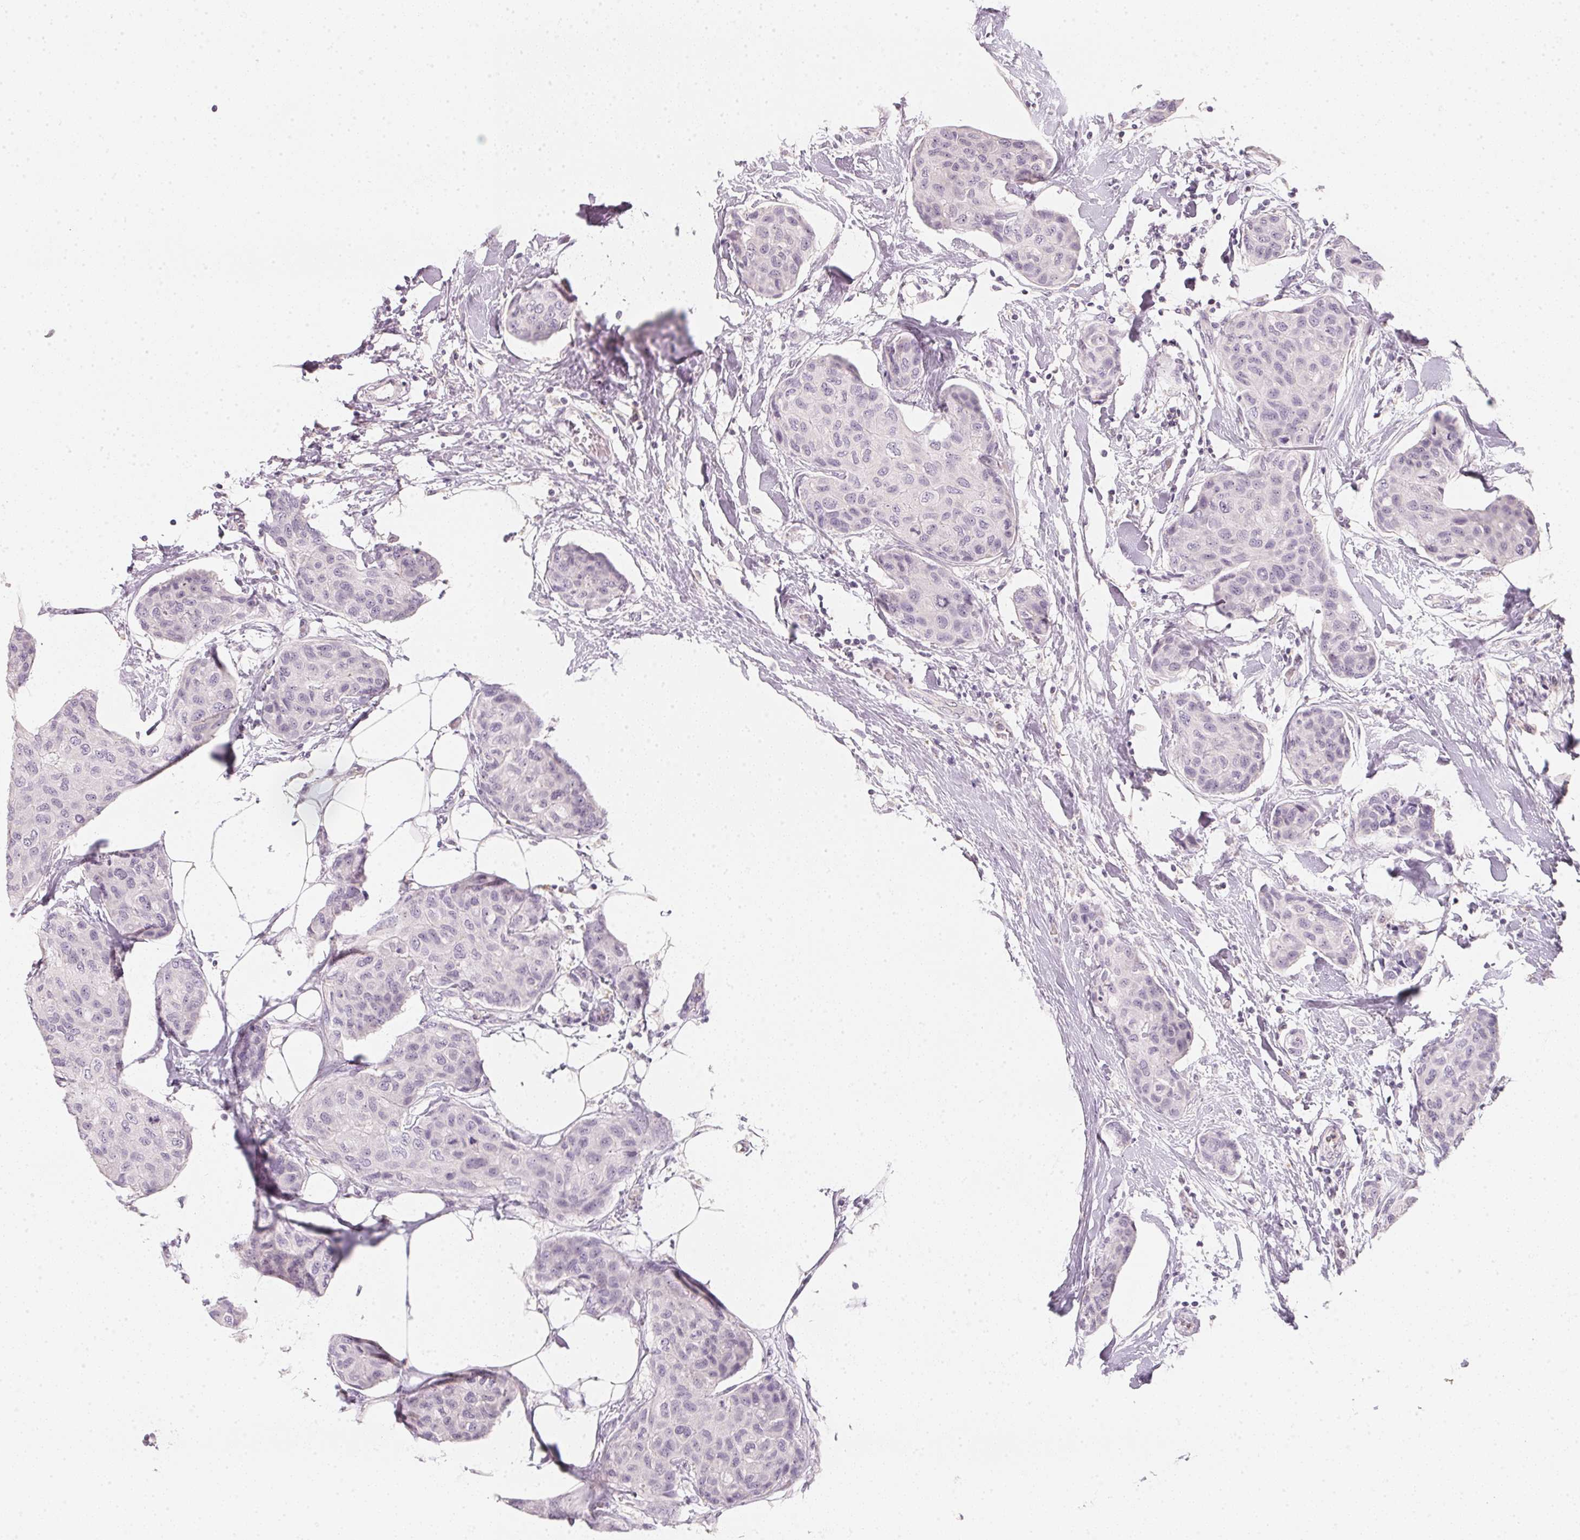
{"staining": {"intensity": "negative", "quantity": "none", "location": "none"}, "tissue": "breast cancer", "cell_type": "Tumor cells", "image_type": "cancer", "snomed": [{"axis": "morphology", "description": "Duct carcinoma"}, {"axis": "topography", "description": "Breast"}], "caption": "The immunohistochemistry micrograph has no significant expression in tumor cells of breast cancer tissue. (DAB (3,3'-diaminobenzidine) immunohistochemistry (IHC) with hematoxylin counter stain).", "gene": "CFAP276", "patient": {"sex": "female", "age": 80}}